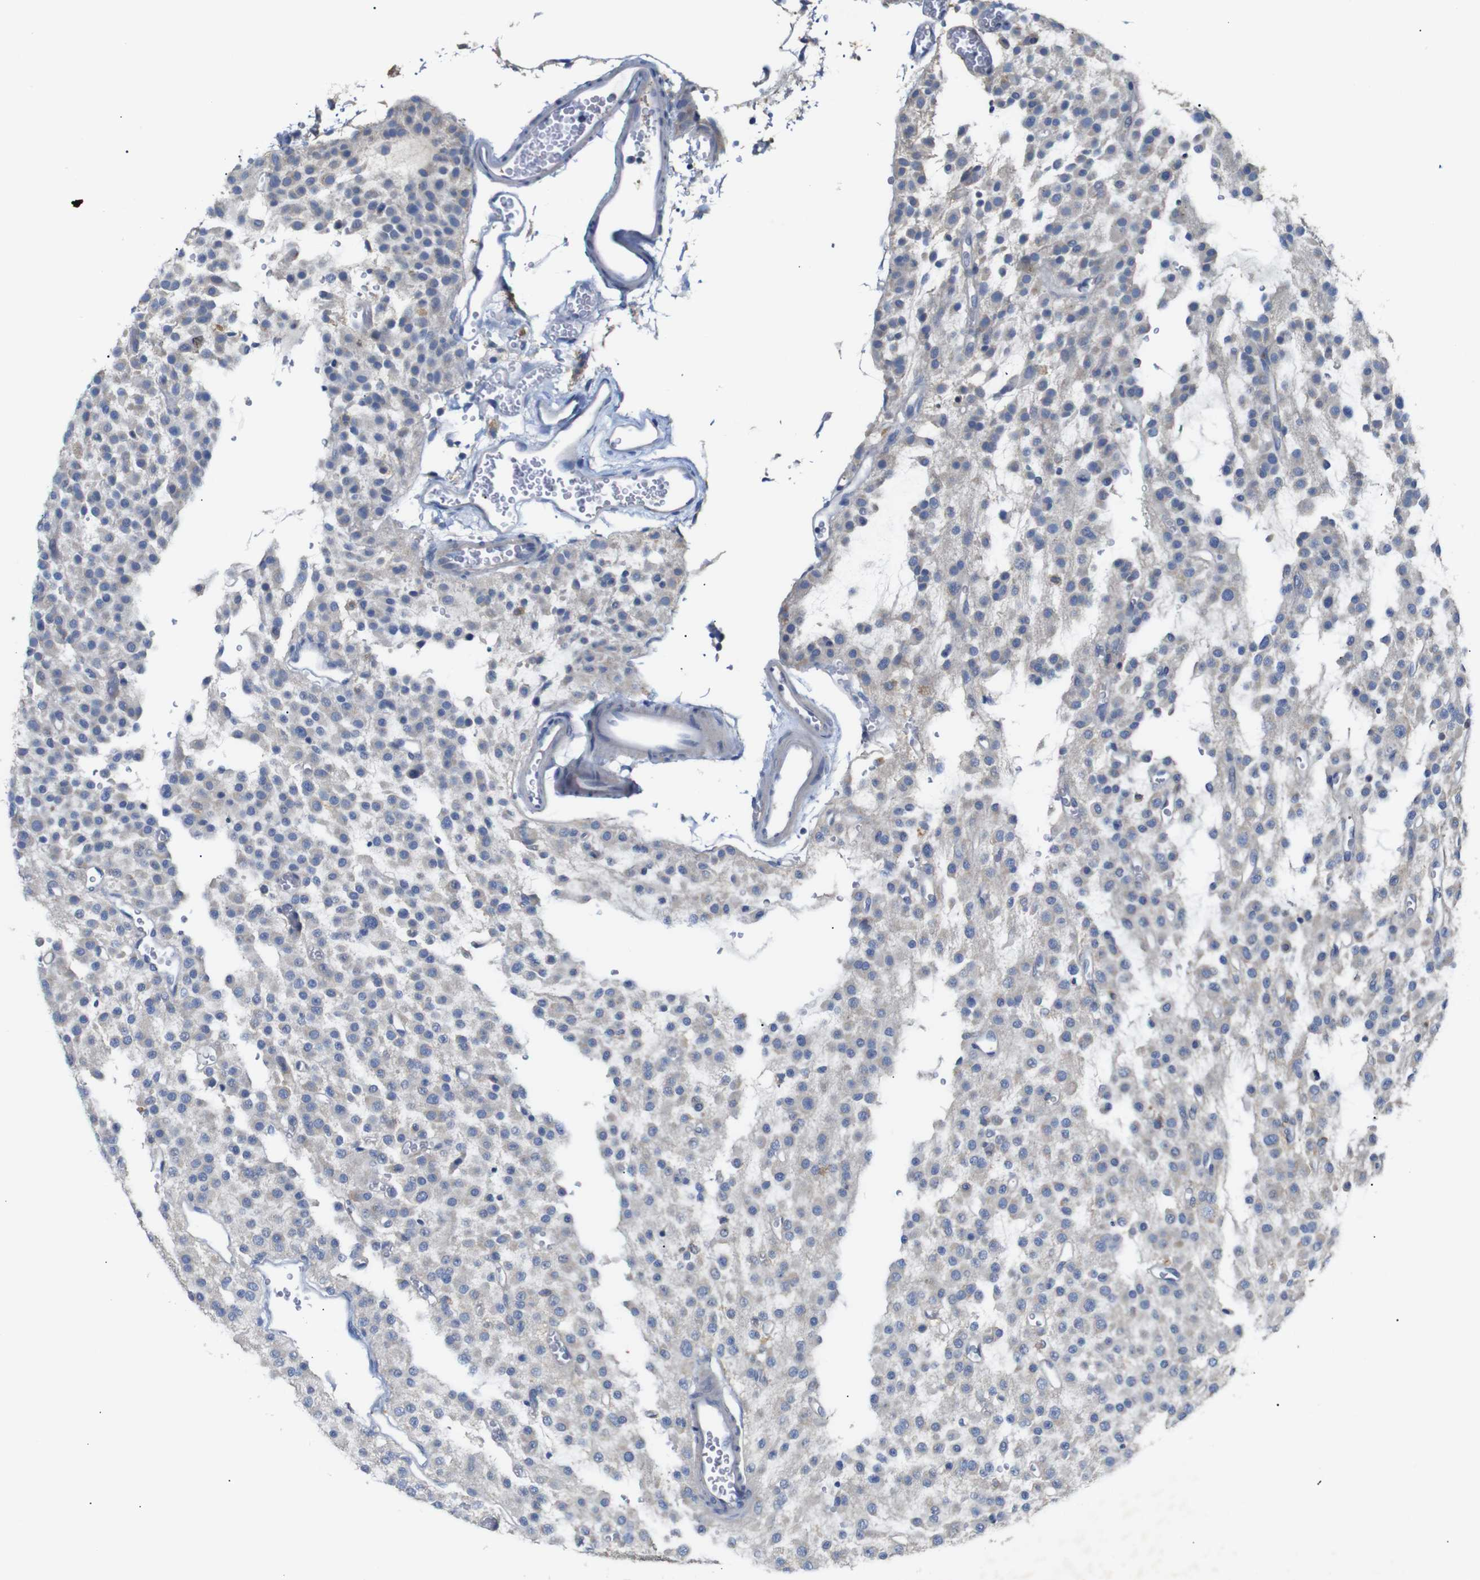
{"staining": {"intensity": "negative", "quantity": "none", "location": "none"}, "tissue": "glioma", "cell_type": "Tumor cells", "image_type": "cancer", "snomed": [{"axis": "morphology", "description": "Glioma, malignant, Low grade"}, {"axis": "topography", "description": "Brain"}], "caption": "Tumor cells are negative for brown protein staining in malignant glioma (low-grade).", "gene": "ALOX15", "patient": {"sex": "male", "age": 38}}